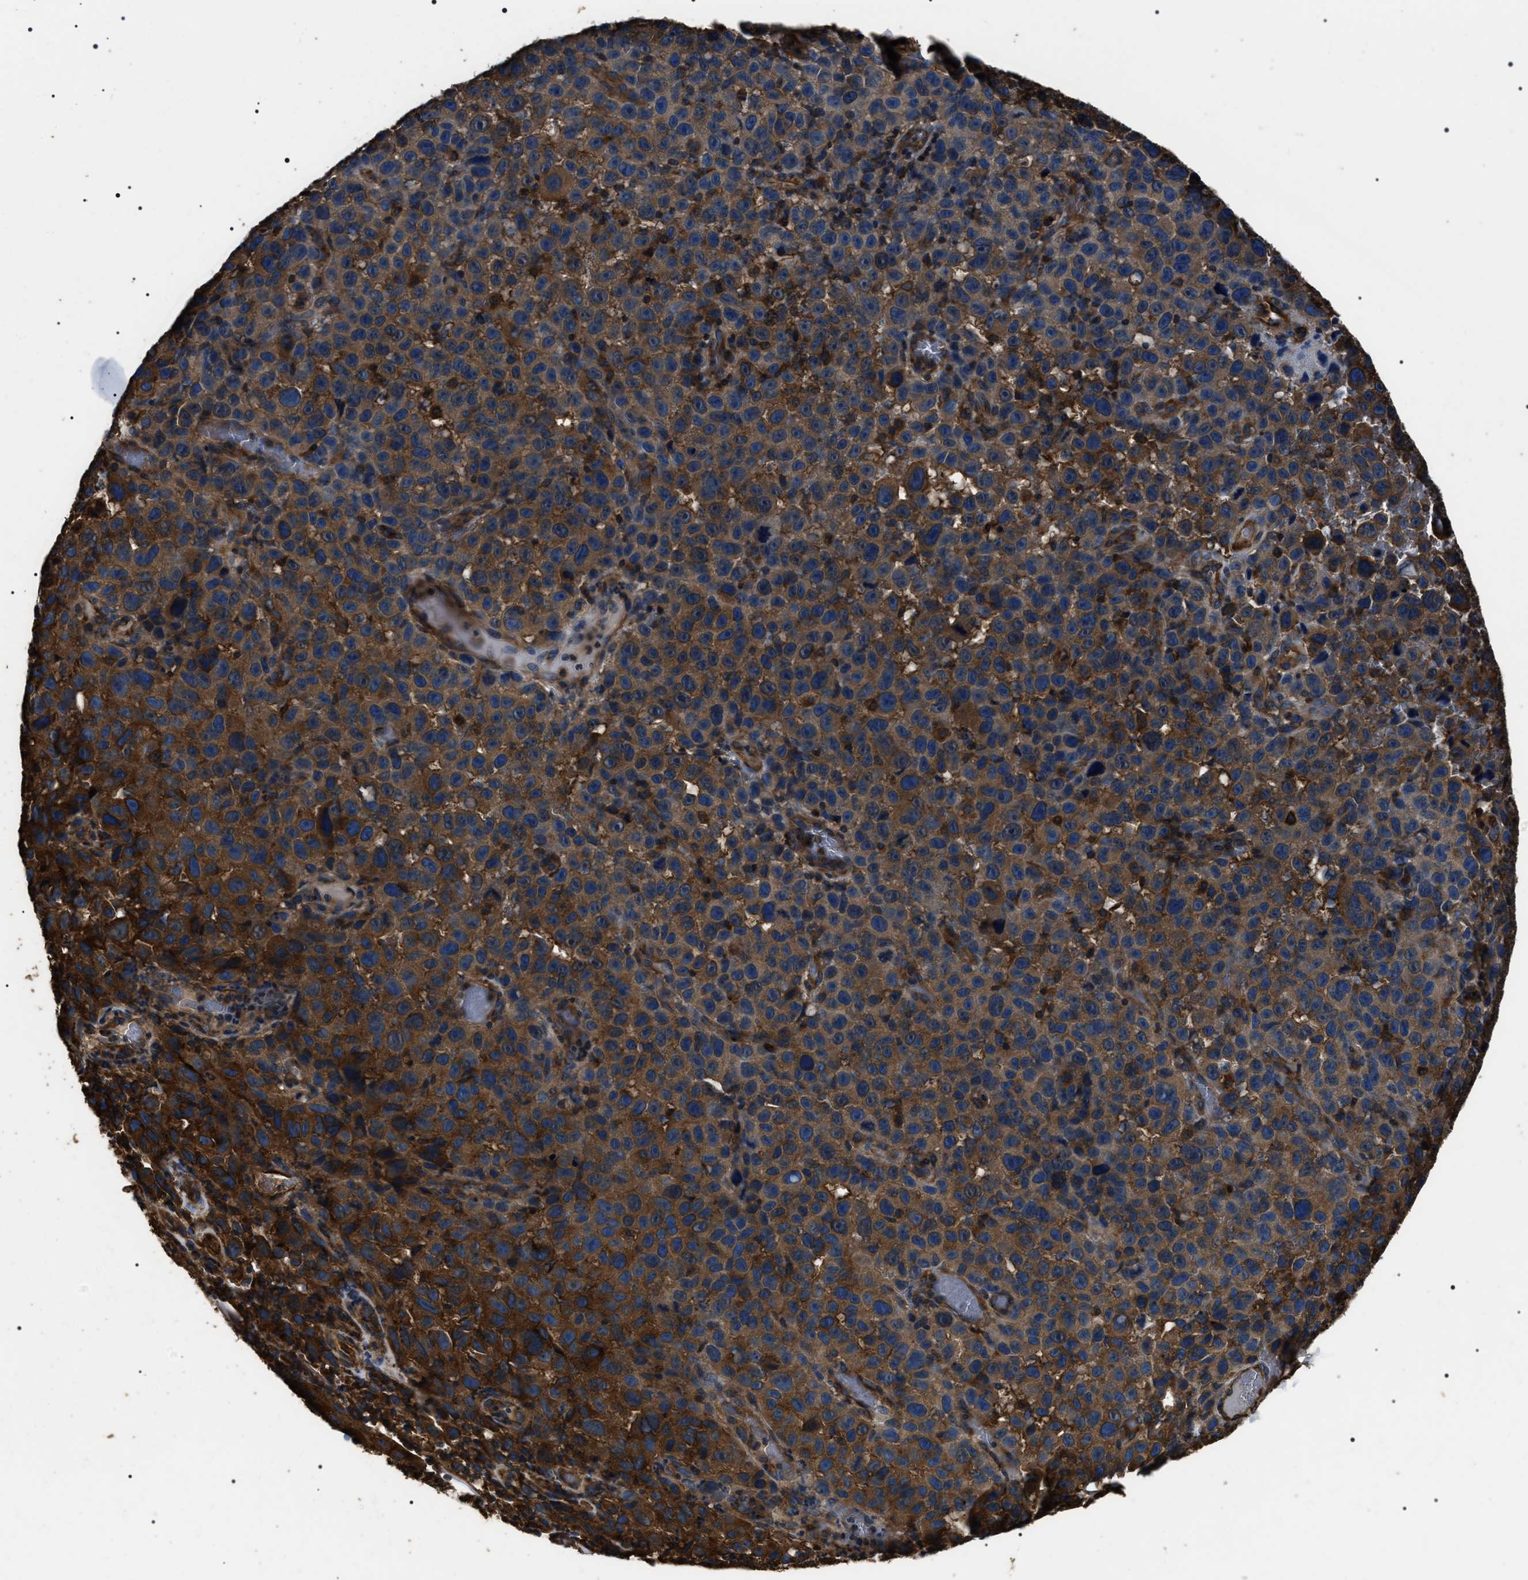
{"staining": {"intensity": "strong", "quantity": ">75%", "location": "cytoplasmic/membranous"}, "tissue": "melanoma", "cell_type": "Tumor cells", "image_type": "cancer", "snomed": [{"axis": "morphology", "description": "Malignant melanoma, NOS"}, {"axis": "topography", "description": "Skin"}], "caption": "A high-resolution micrograph shows immunohistochemistry staining of melanoma, which shows strong cytoplasmic/membranous expression in approximately >75% of tumor cells. (Brightfield microscopy of DAB IHC at high magnification).", "gene": "HSCB", "patient": {"sex": "female", "age": 82}}